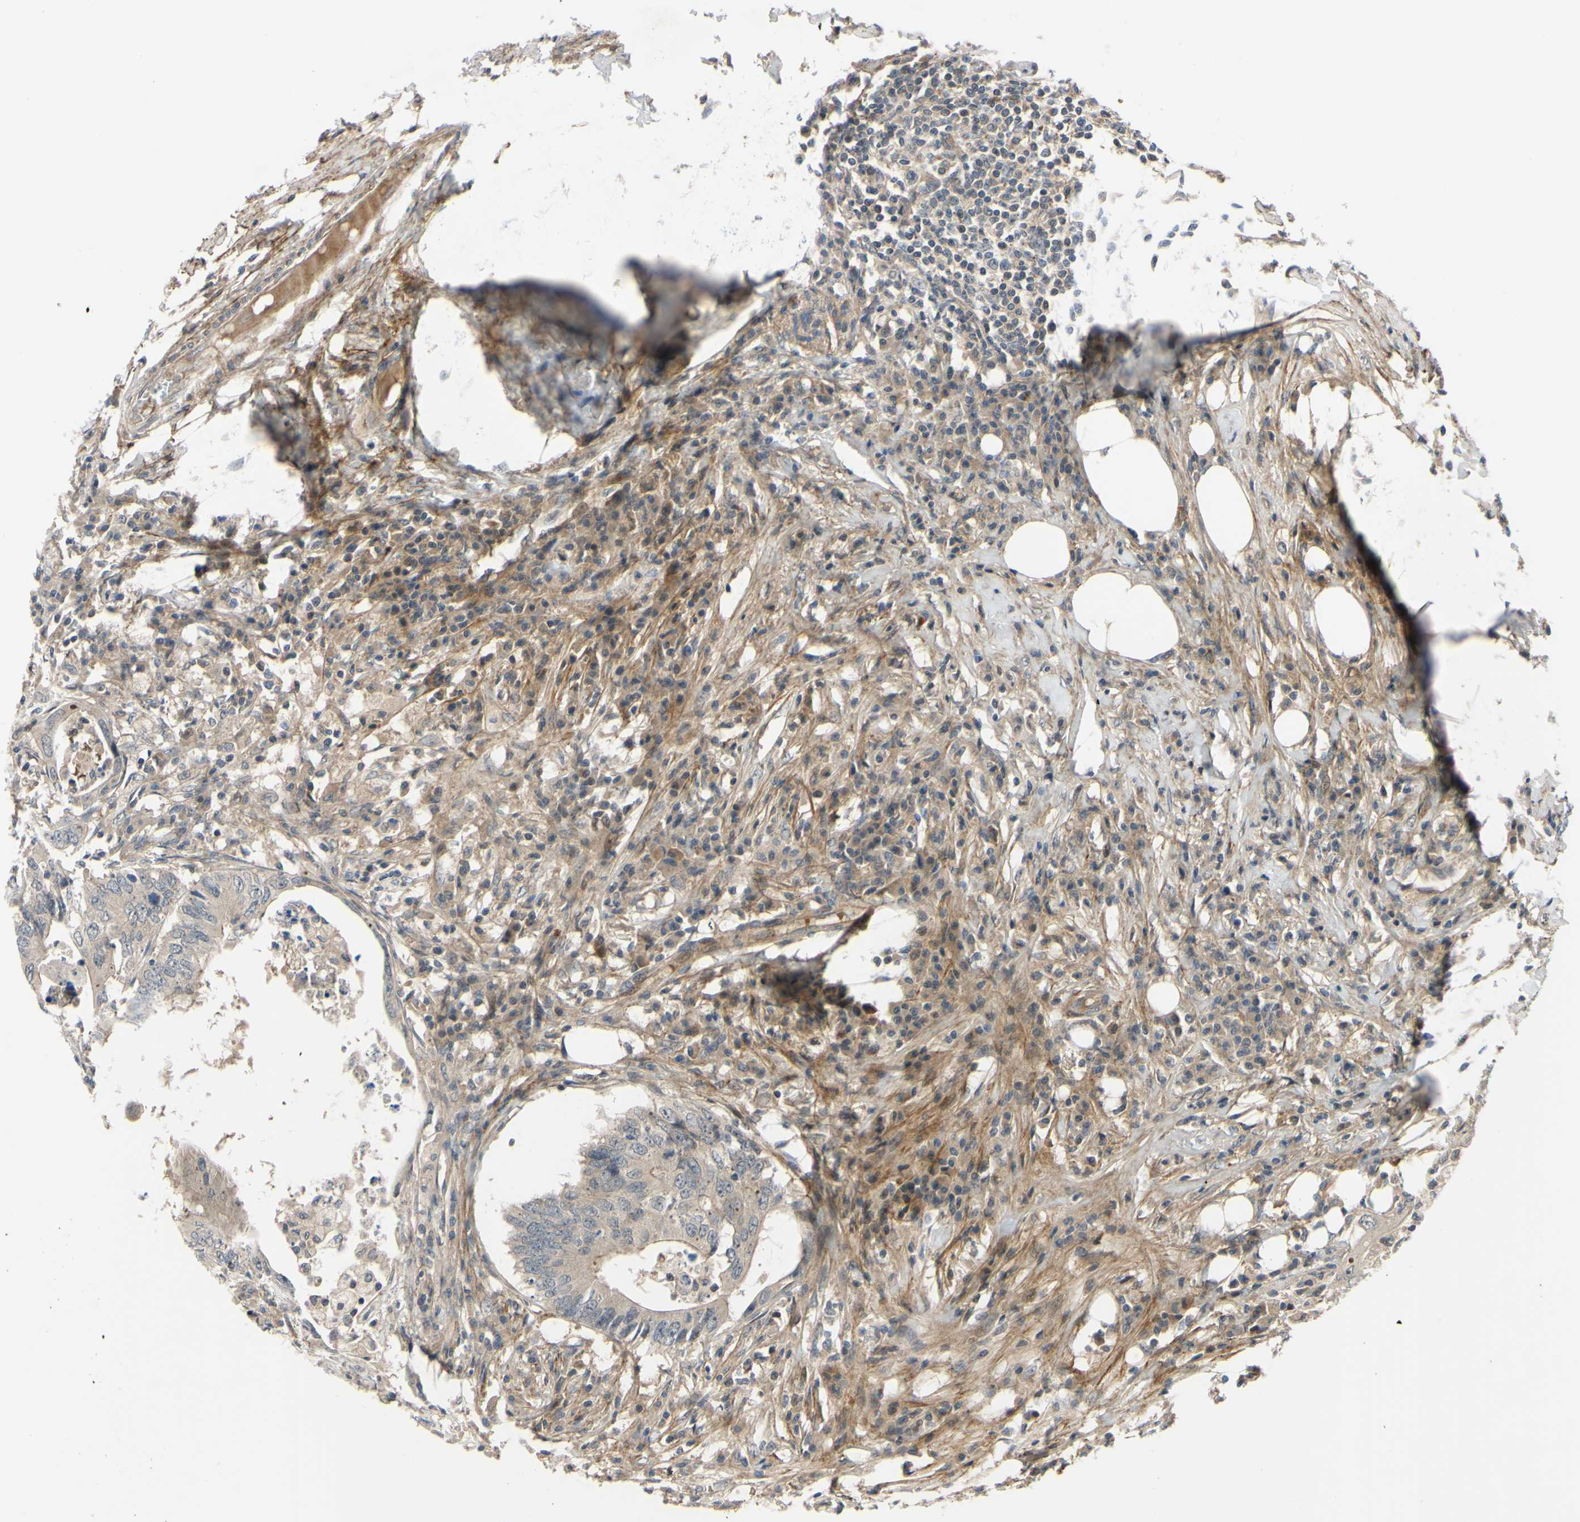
{"staining": {"intensity": "weak", "quantity": ">75%", "location": "cytoplasmic/membranous"}, "tissue": "colorectal cancer", "cell_type": "Tumor cells", "image_type": "cancer", "snomed": [{"axis": "morphology", "description": "Adenocarcinoma, NOS"}, {"axis": "topography", "description": "Colon"}], "caption": "Immunohistochemistry micrograph of colorectal cancer (adenocarcinoma) stained for a protein (brown), which shows low levels of weak cytoplasmic/membranous expression in approximately >75% of tumor cells.", "gene": "COMMD9", "patient": {"sex": "male", "age": 71}}